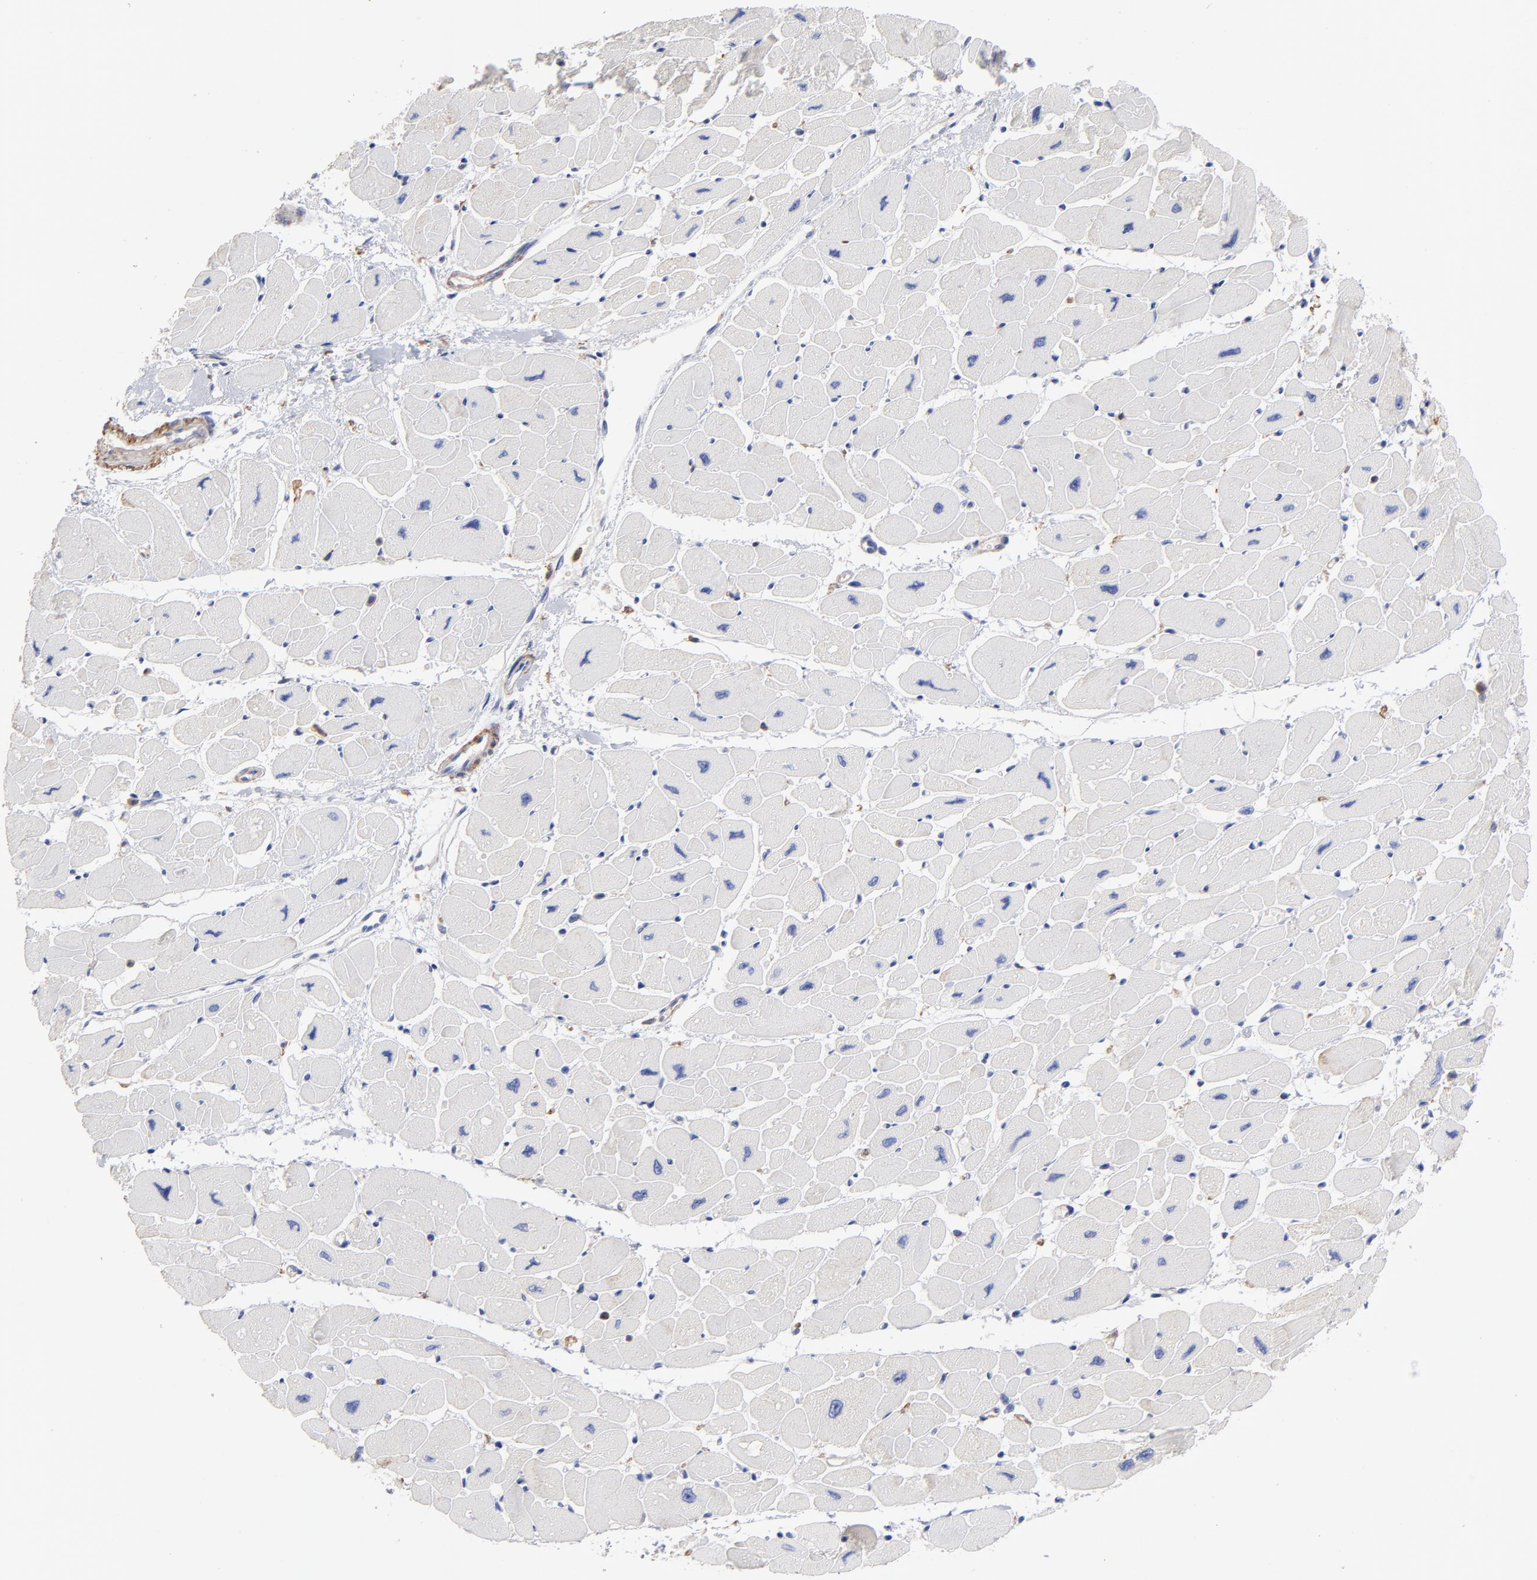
{"staining": {"intensity": "negative", "quantity": "none", "location": "none"}, "tissue": "heart muscle", "cell_type": "Cardiomyocytes", "image_type": "normal", "snomed": [{"axis": "morphology", "description": "Normal tissue, NOS"}, {"axis": "topography", "description": "Heart"}], "caption": "Immunohistochemical staining of normal heart muscle reveals no significant expression in cardiomyocytes.", "gene": "ASL", "patient": {"sex": "female", "age": 54}}